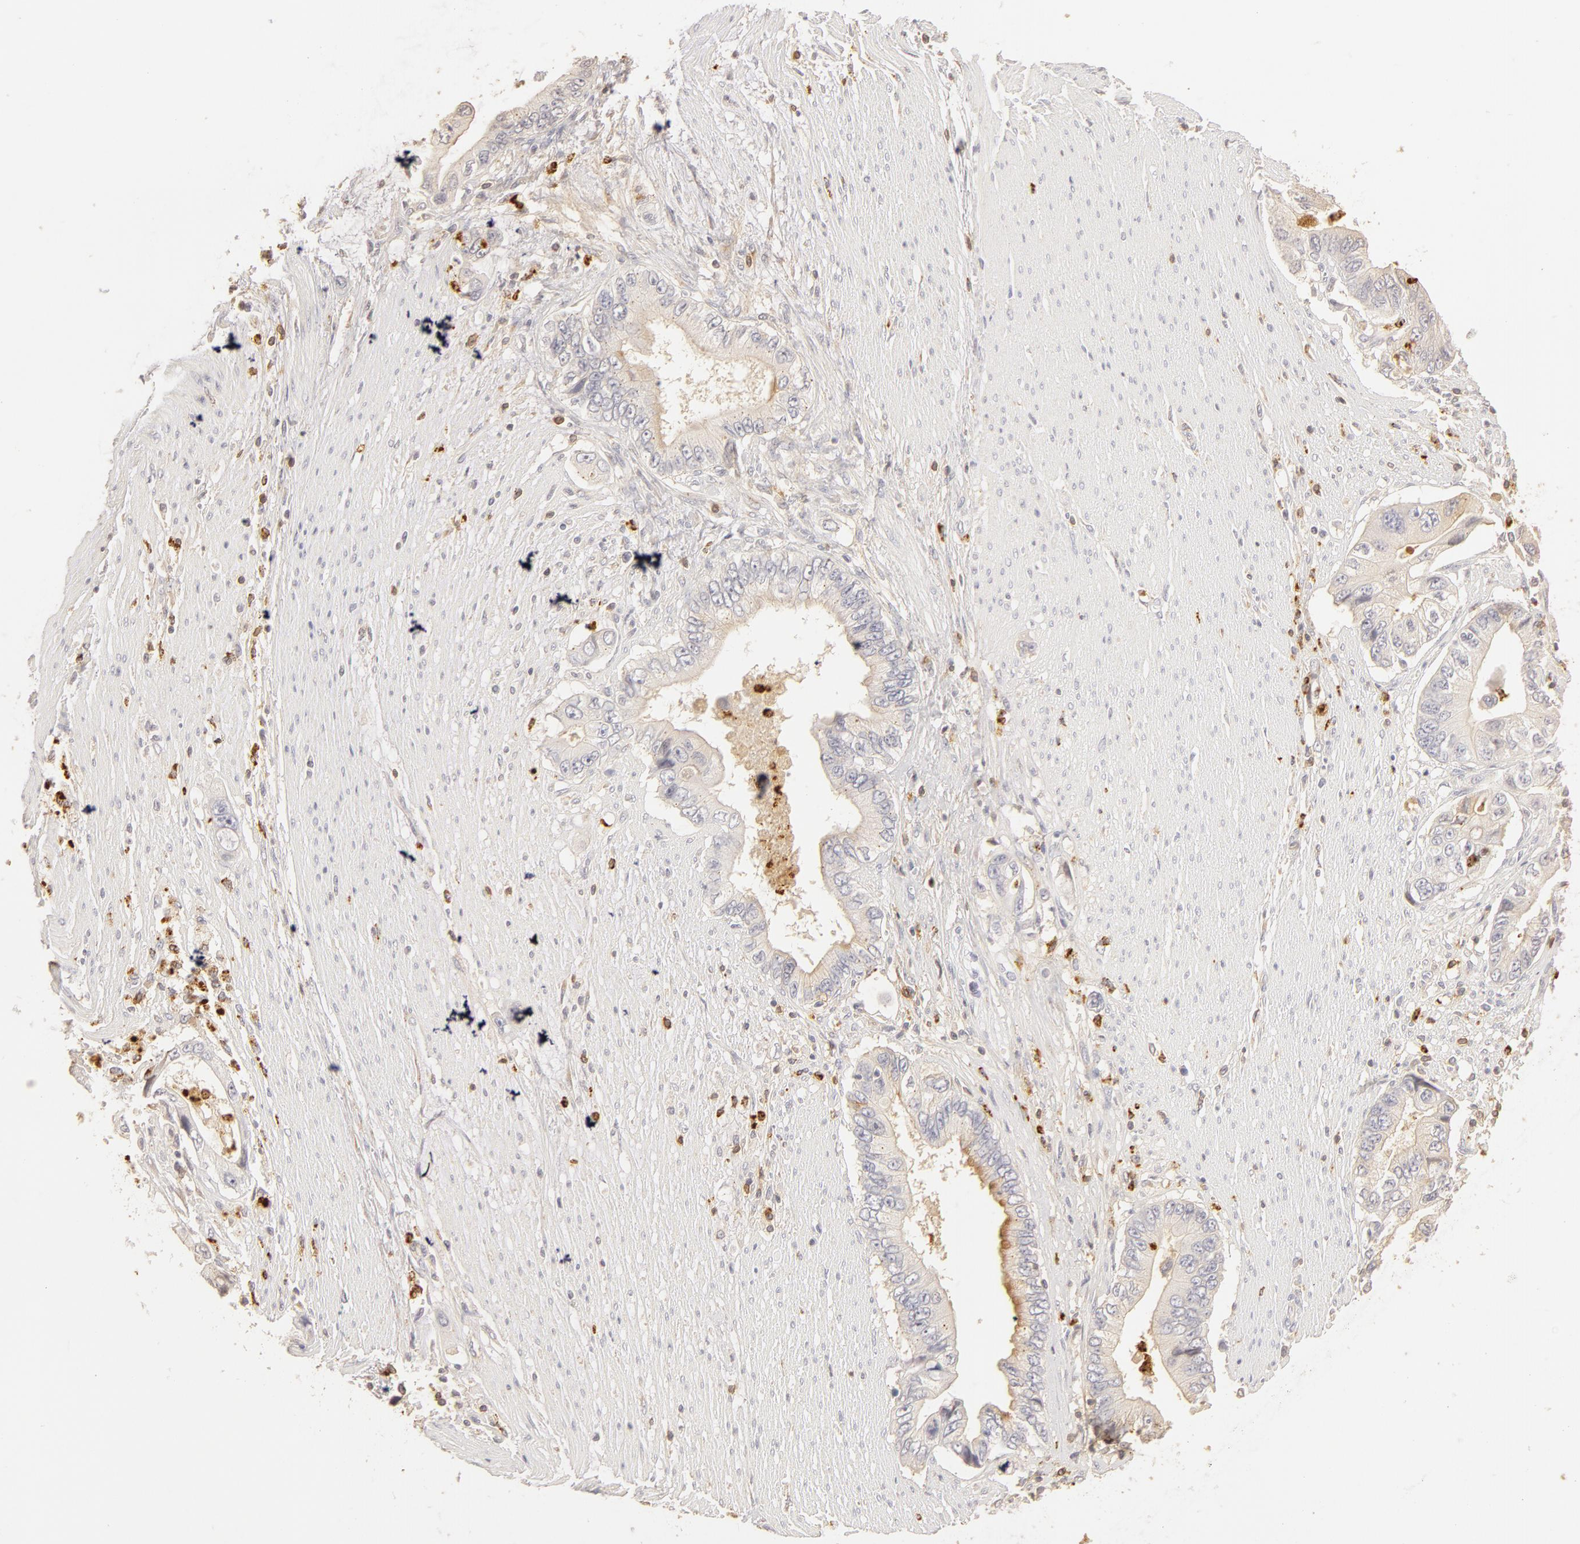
{"staining": {"intensity": "negative", "quantity": "none", "location": "none"}, "tissue": "pancreatic cancer", "cell_type": "Tumor cells", "image_type": "cancer", "snomed": [{"axis": "morphology", "description": "Adenocarcinoma, NOS"}, {"axis": "topography", "description": "Pancreas"}, {"axis": "topography", "description": "Stomach, upper"}], "caption": "This is an immunohistochemistry (IHC) photomicrograph of human pancreatic cancer (adenocarcinoma). There is no staining in tumor cells.", "gene": "C1R", "patient": {"sex": "male", "age": 77}}